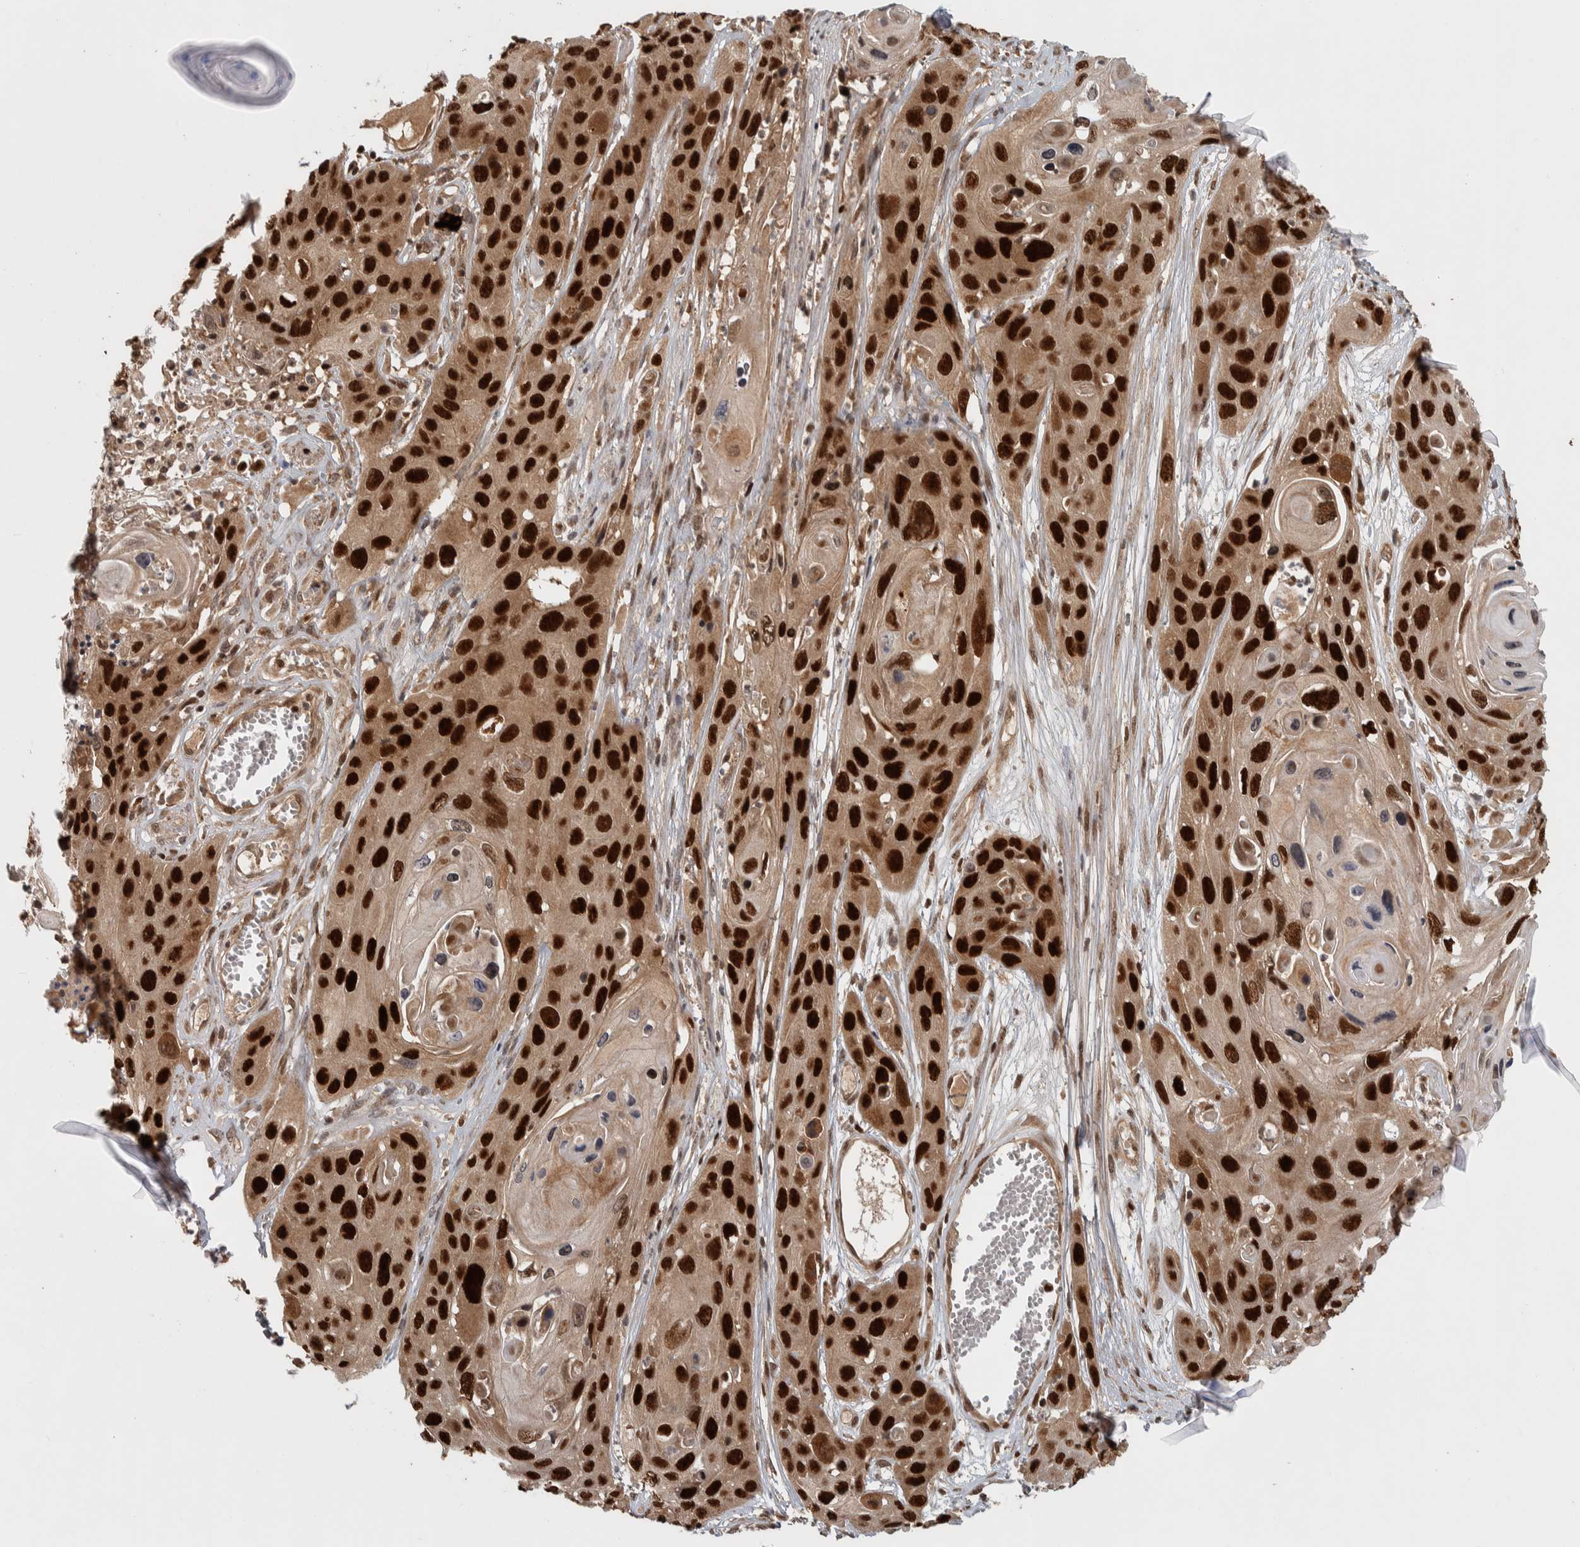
{"staining": {"intensity": "strong", "quantity": ">75%", "location": "nuclear"}, "tissue": "skin cancer", "cell_type": "Tumor cells", "image_type": "cancer", "snomed": [{"axis": "morphology", "description": "Squamous cell carcinoma, NOS"}, {"axis": "topography", "description": "Skin"}], "caption": "DAB immunohistochemical staining of human skin cancer shows strong nuclear protein positivity in approximately >75% of tumor cells.", "gene": "RPS6KA4", "patient": {"sex": "male", "age": 55}}